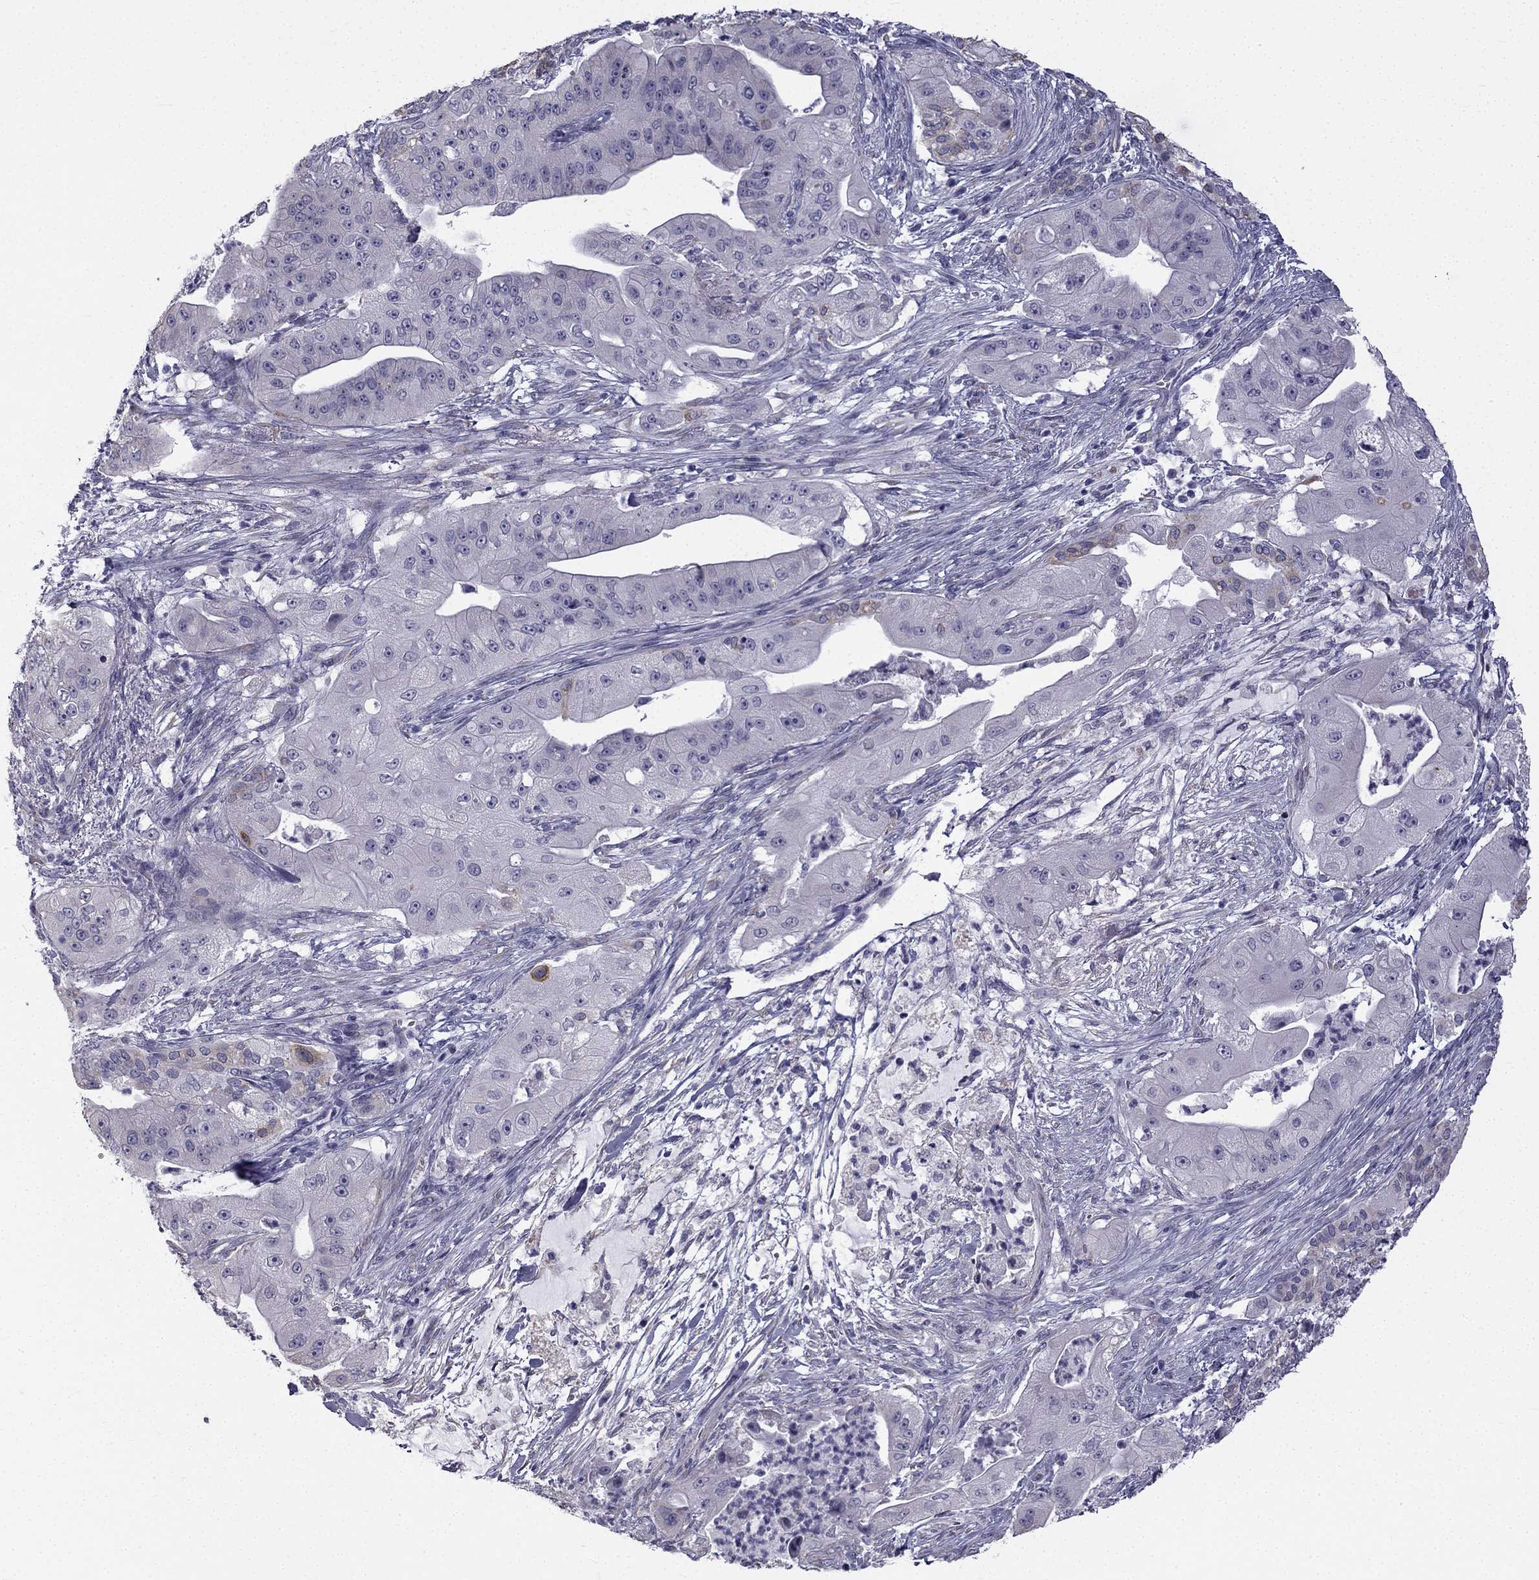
{"staining": {"intensity": "negative", "quantity": "none", "location": "none"}, "tissue": "pancreatic cancer", "cell_type": "Tumor cells", "image_type": "cancer", "snomed": [{"axis": "morphology", "description": "Normal tissue, NOS"}, {"axis": "morphology", "description": "Inflammation, NOS"}, {"axis": "morphology", "description": "Adenocarcinoma, NOS"}, {"axis": "topography", "description": "Pancreas"}], "caption": "Pancreatic cancer stained for a protein using immunohistochemistry (IHC) exhibits no expression tumor cells.", "gene": "CCDC40", "patient": {"sex": "male", "age": 57}}